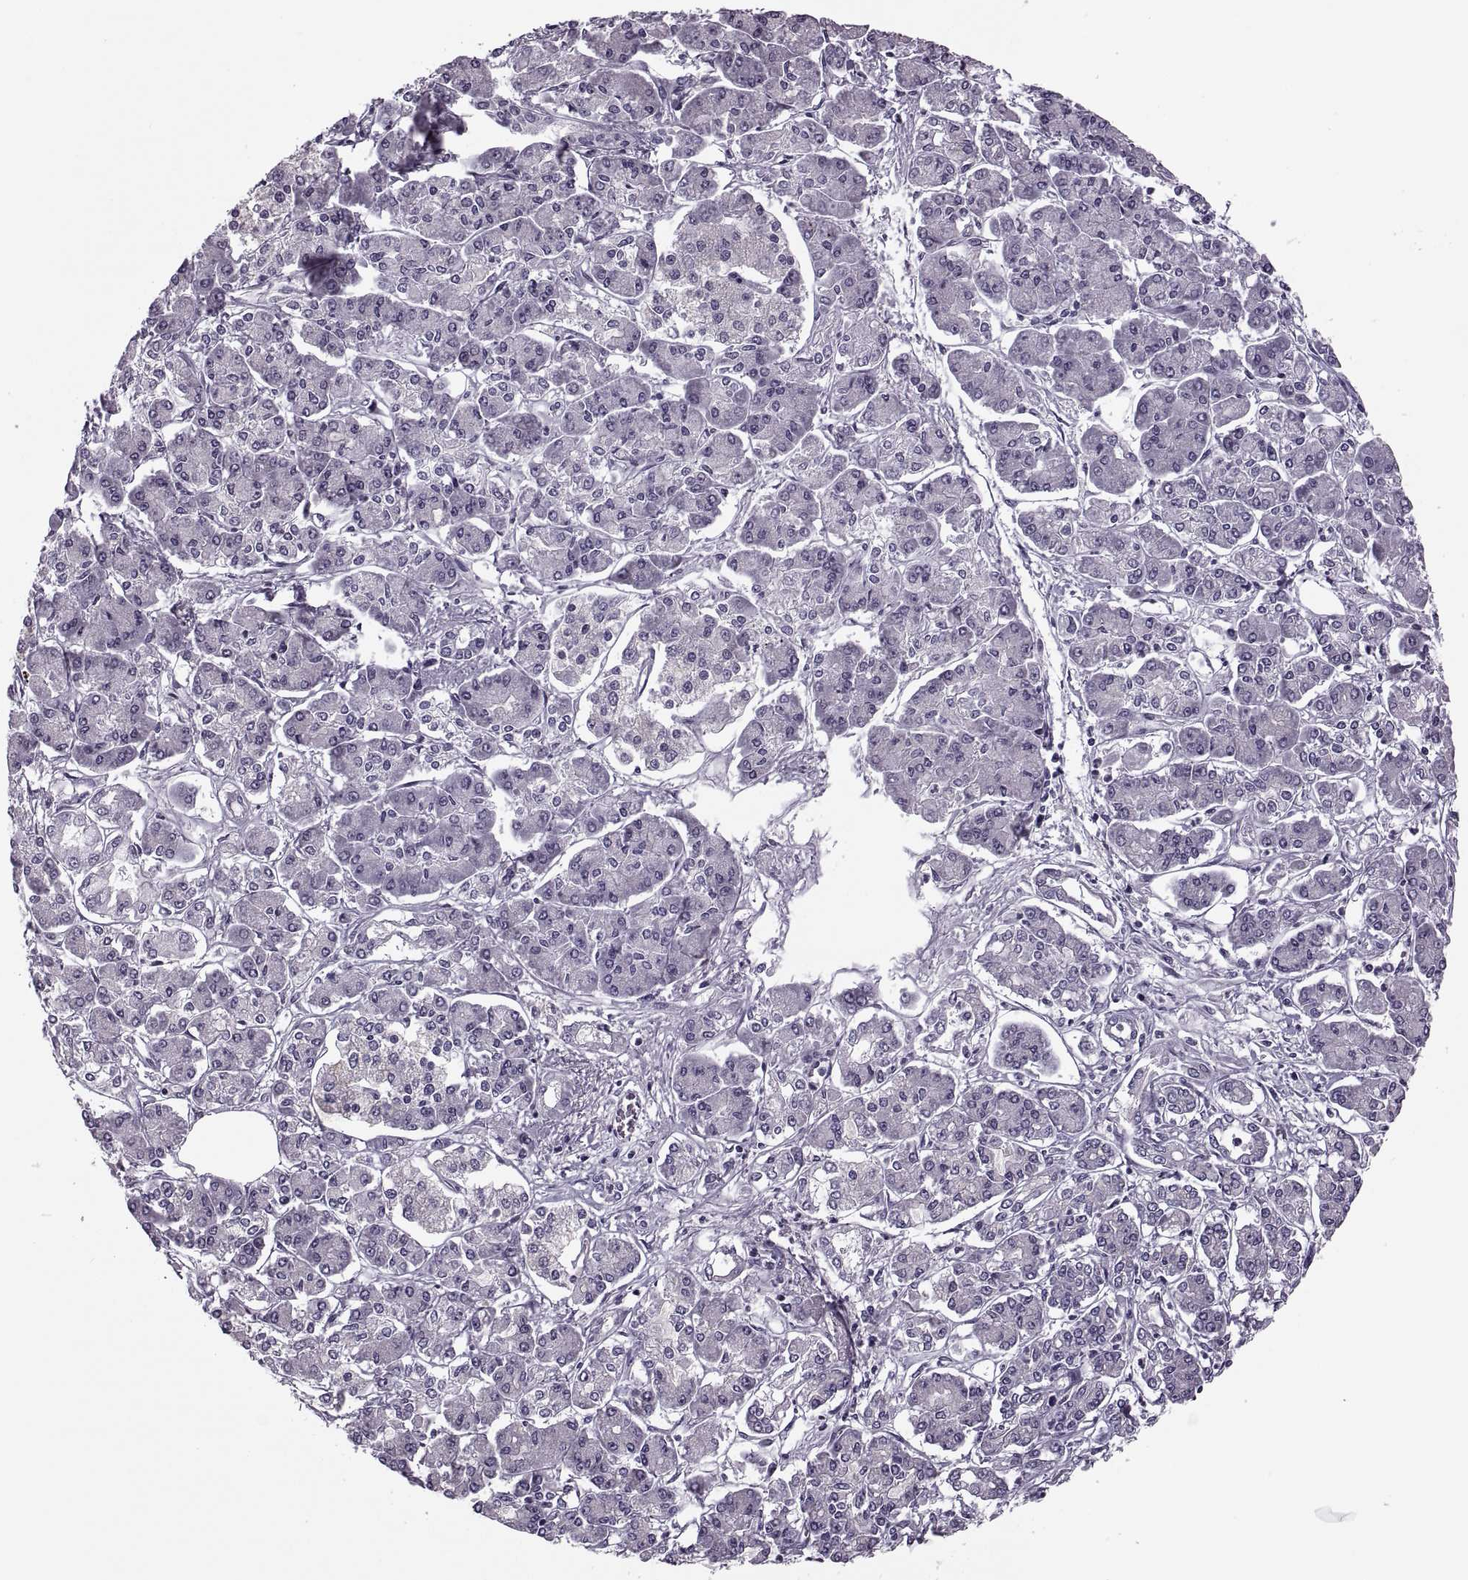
{"staining": {"intensity": "negative", "quantity": "none", "location": "none"}, "tissue": "pancreatic cancer", "cell_type": "Tumor cells", "image_type": "cancer", "snomed": [{"axis": "morphology", "description": "Adenocarcinoma, NOS"}, {"axis": "topography", "description": "Pancreas"}], "caption": "A high-resolution image shows immunohistochemistry (IHC) staining of adenocarcinoma (pancreatic), which exhibits no significant staining in tumor cells. Nuclei are stained in blue.", "gene": "PRSS54", "patient": {"sex": "male", "age": 85}}